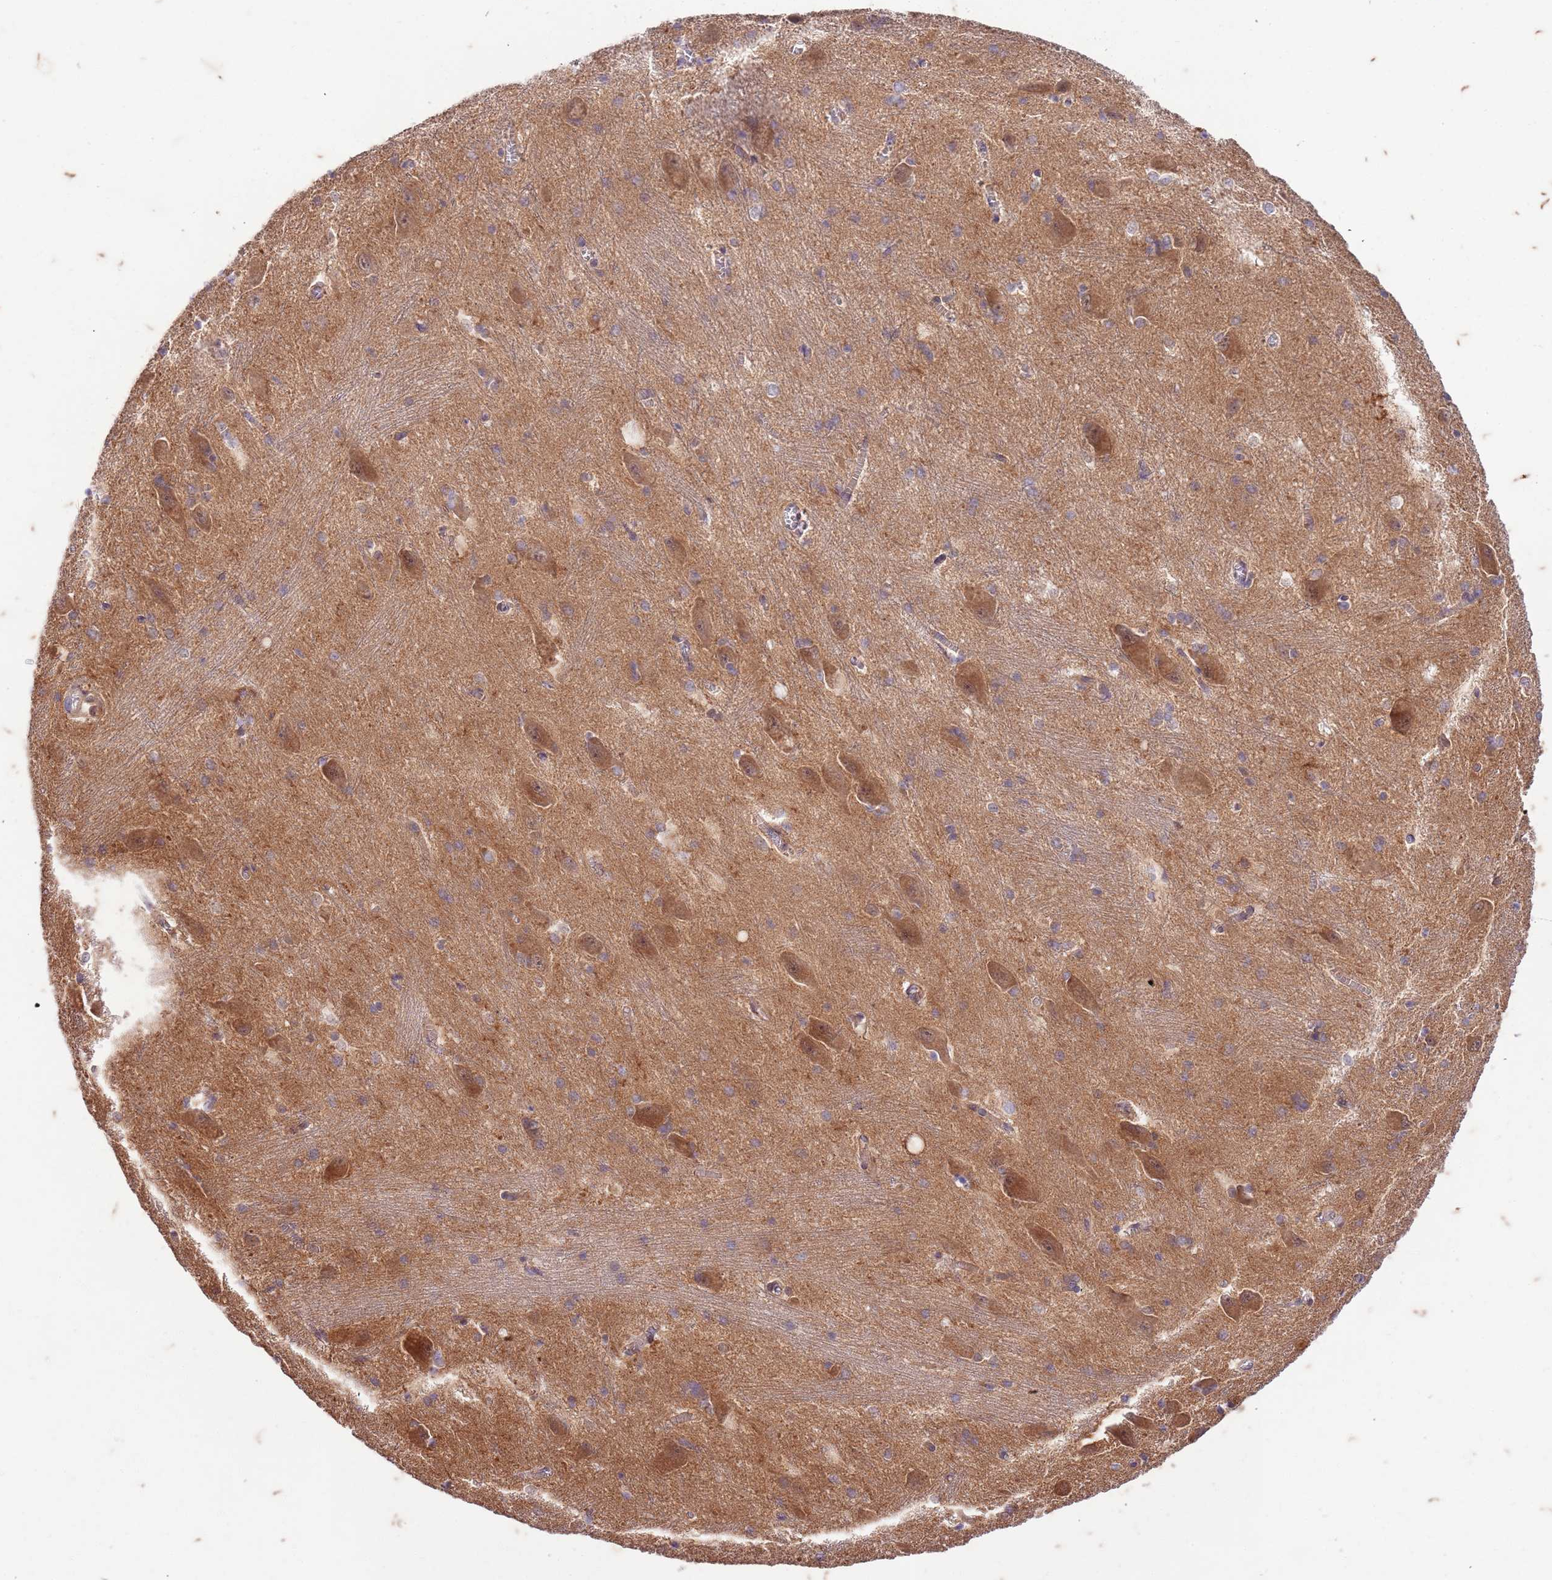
{"staining": {"intensity": "weak", "quantity": "25%-75%", "location": "cytoplasmic/membranous"}, "tissue": "caudate", "cell_type": "Glial cells", "image_type": "normal", "snomed": [{"axis": "morphology", "description": "Normal tissue, NOS"}, {"axis": "topography", "description": "Lateral ventricle wall"}], "caption": "The immunohistochemical stain highlights weak cytoplasmic/membranous expression in glial cells of benign caudate. Nuclei are stained in blue.", "gene": "RAPGEF3", "patient": {"sex": "male", "age": 37}}